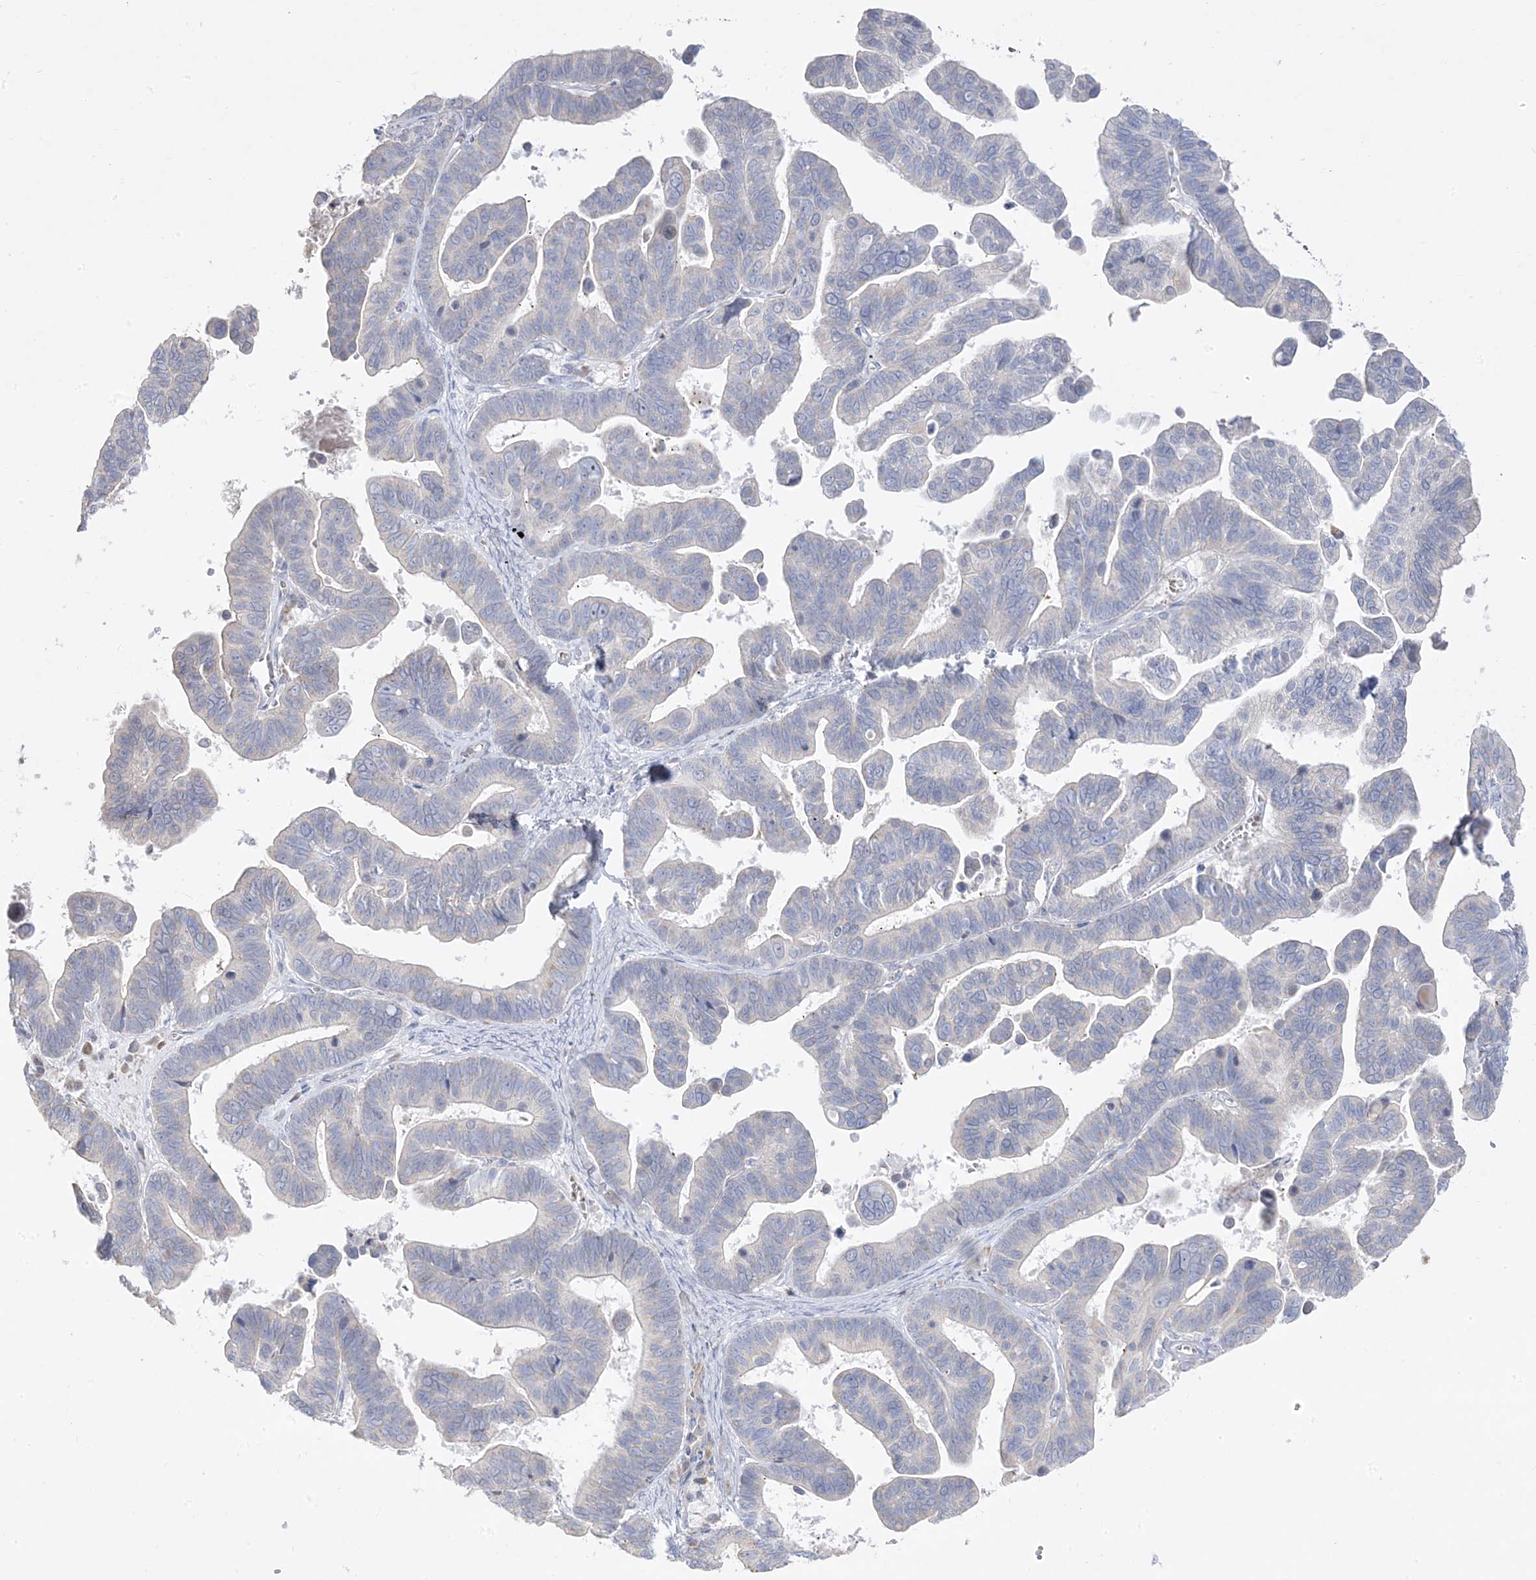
{"staining": {"intensity": "negative", "quantity": "none", "location": "none"}, "tissue": "ovarian cancer", "cell_type": "Tumor cells", "image_type": "cancer", "snomed": [{"axis": "morphology", "description": "Cystadenocarcinoma, serous, NOS"}, {"axis": "topography", "description": "Ovary"}], "caption": "High power microscopy image of an IHC histopathology image of ovarian serous cystadenocarcinoma, revealing no significant expression in tumor cells.", "gene": "TRANK1", "patient": {"sex": "female", "age": 56}}